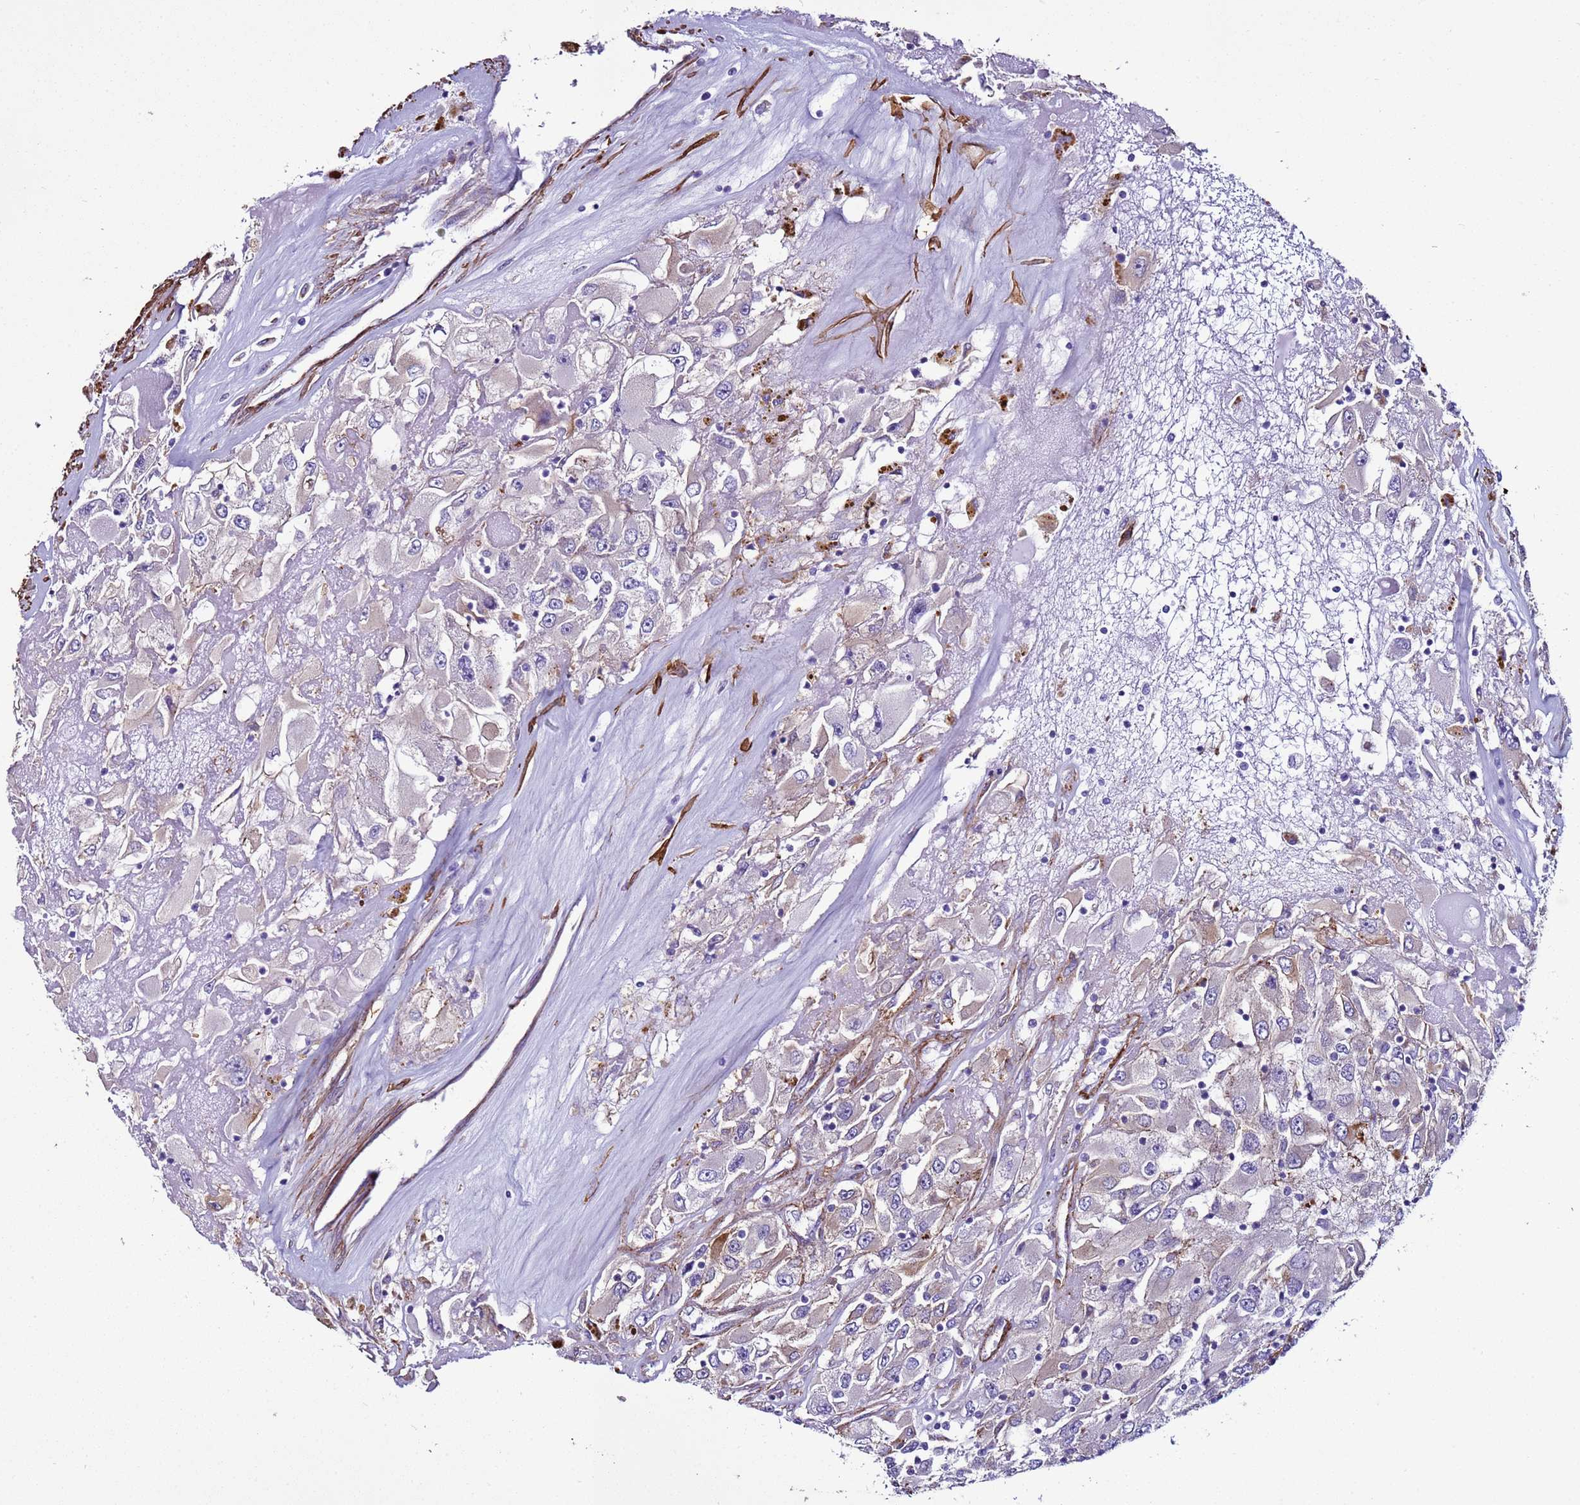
{"staining": {"intensity": "negative", "quantity": "none", "location": "none"}, "tissue": "renal cancer", "cell_type": "Tumor cells", "image_type": "cancer", "snomed": [{"axis": "morphology", "description": "Adenocarcinoma, NOS"}, {"axis": "topography", "description": "Kidney"}], "caption": "There is no significant expression in tumor cells of renal cancer. (DAB (3,3'-diaminobenzidine) immunohistochemistry (IHC) with hematoxylin counter stain).", "gene": "RABL2B", "patient": {"sex": "female", "age": 52}}